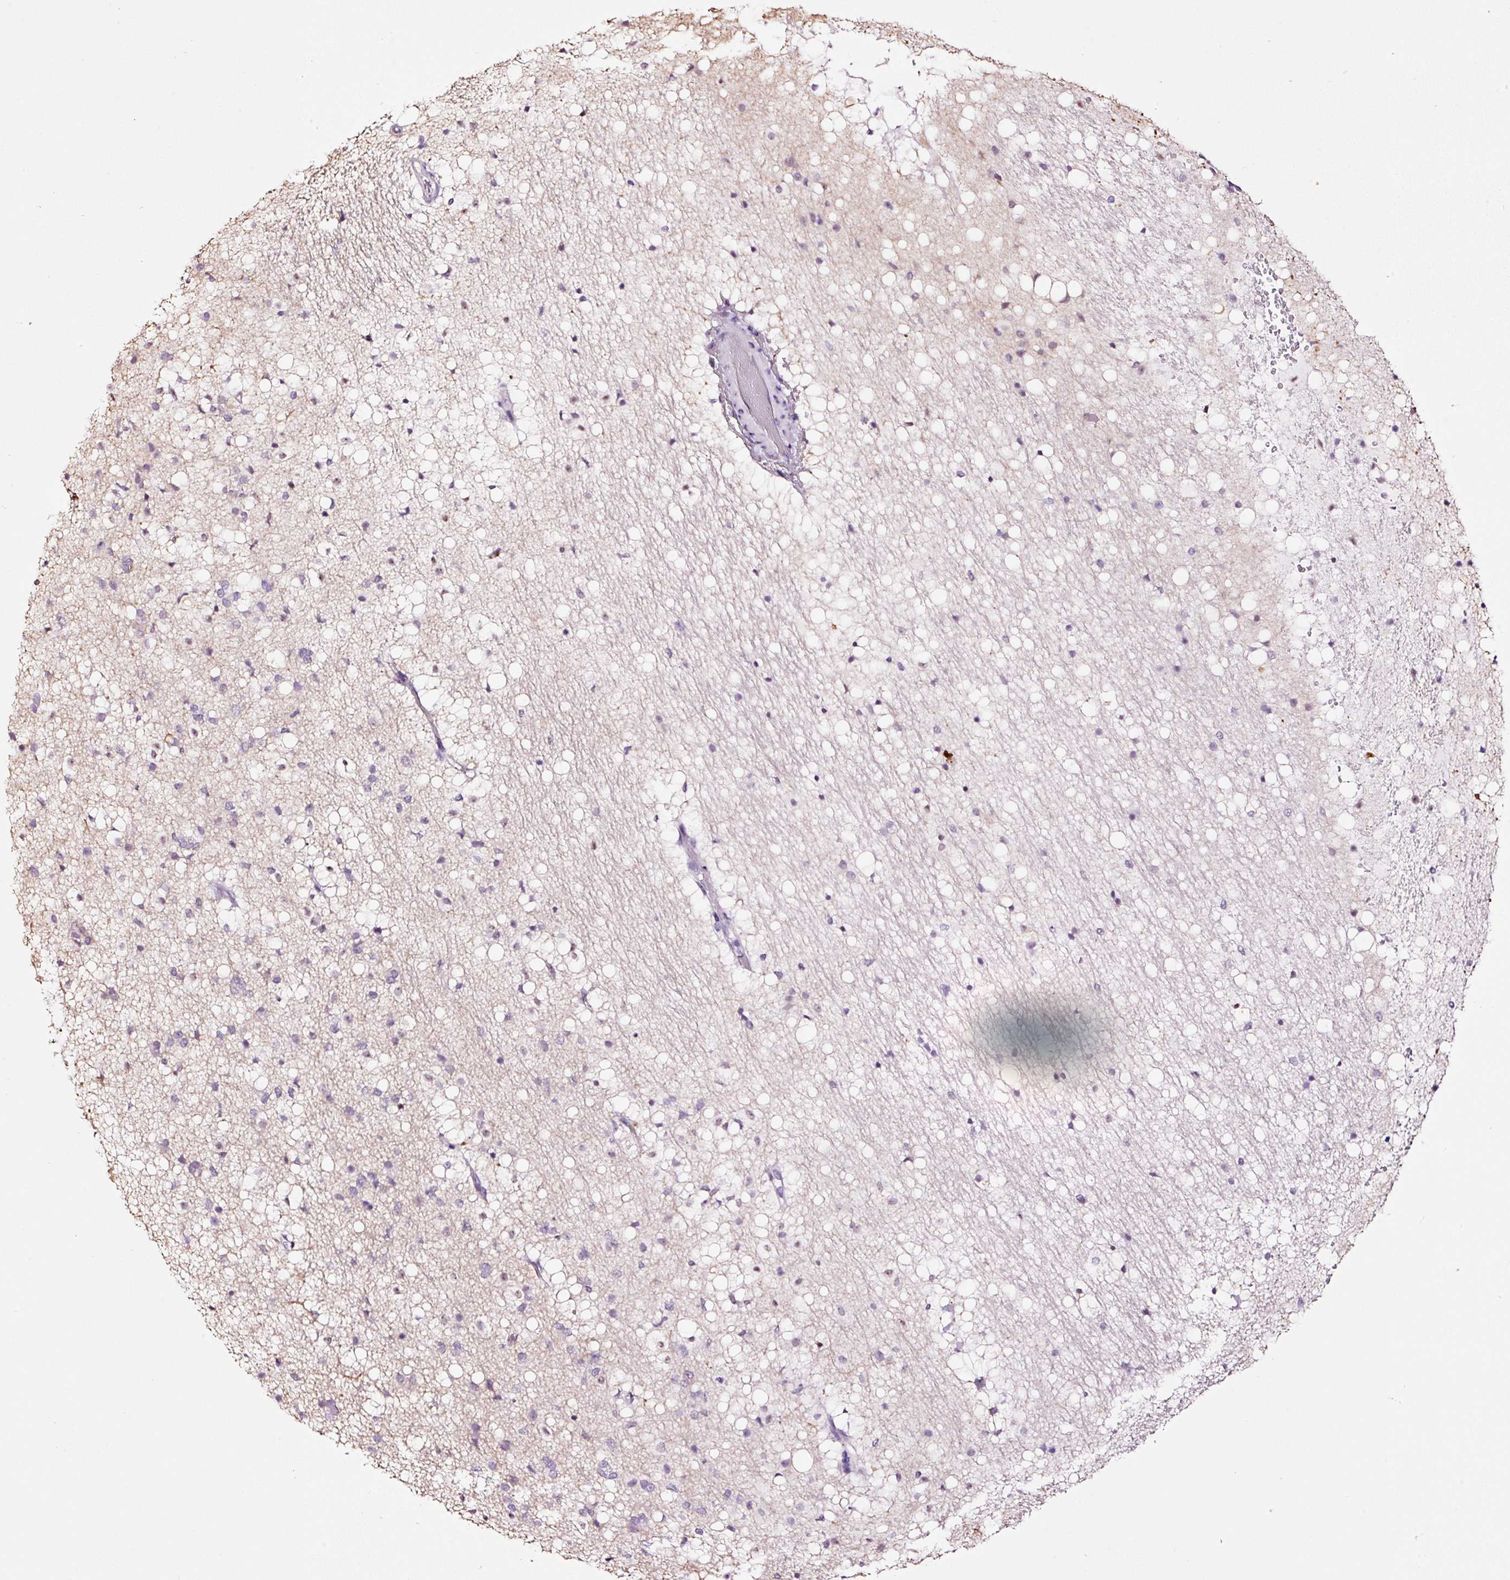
{"staining": {"intensity": "negative", "quantity": "none", "location": "none"}, "tissue": "caudate", "cell_type": "Glial cells", "image_type": "normal", "snomed": [{"axis": "morphology", "description": "Normal tissue, NOS"}, {"axis": "topography", "description": "Lateral ventricle wall"}], "caption": "Immunohistochemistry (IHC) photomicrograph of benign caudate stained for a protein (brown), which reveals no expression in glial cells.", "gene": "RTF2", "patient": {"sex": "male", "age": 37}}